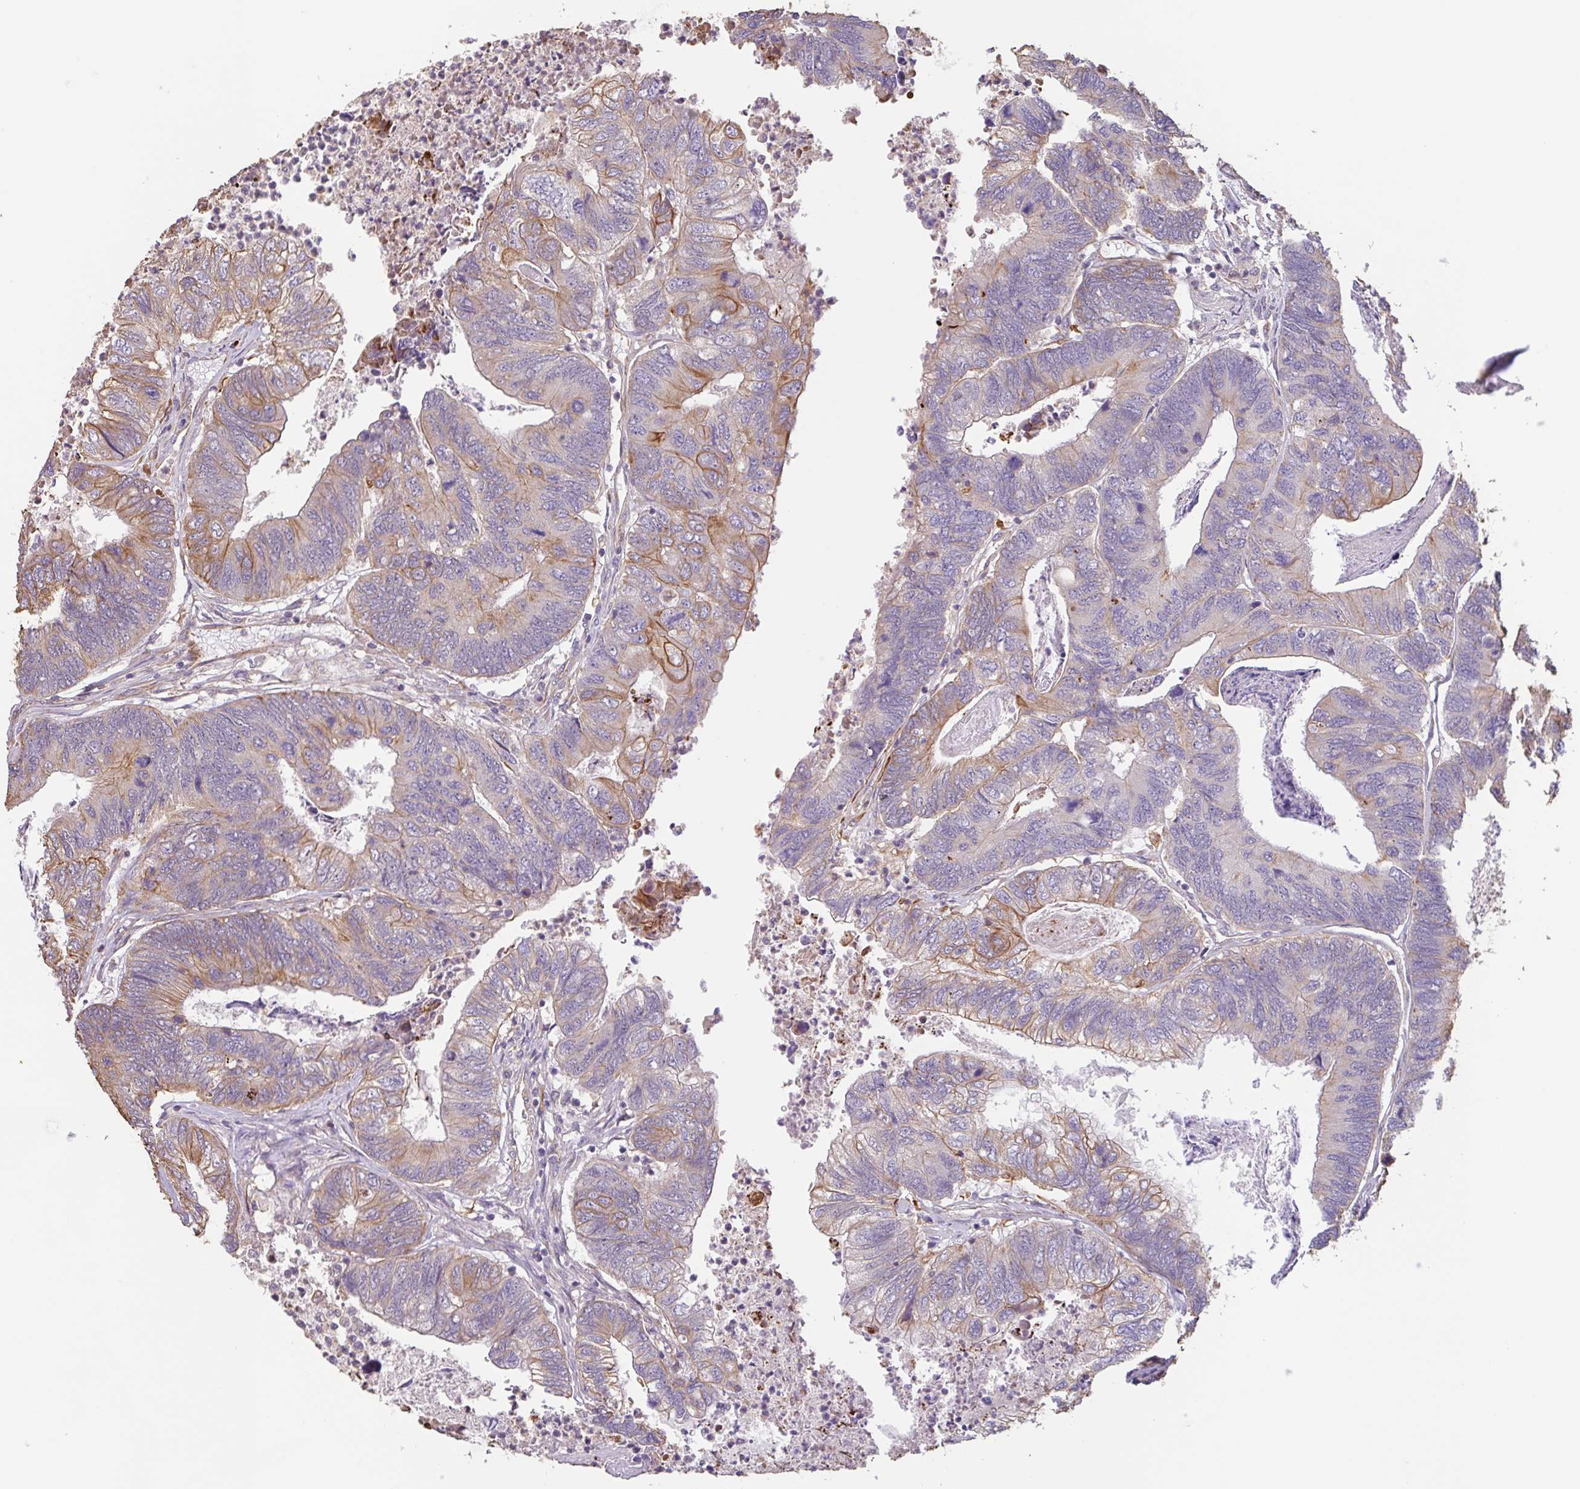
{"staining": {"intensity": "moderate", "quantity": "<25%", "location": "cytoplasmic/membranous"}, "tissue": "colorectal cancer", "cell_type": "Tumor cells", "image_type": "cancer", "snomed": [{"axis": "morphology", "description": "Adenocarcinoma, NOS"}, {"axis": "topography", "description": "Colon"}], "caption": "IHC photomicrograph of colorectal adenocarcinoma stained for a protein (brown), which shows low levels of moderate cytoplasmic/membranous expression in approximately <25% of tumor cells.", "gene": "ZNF790", "patient": {"sex": "female", "age": 67}}